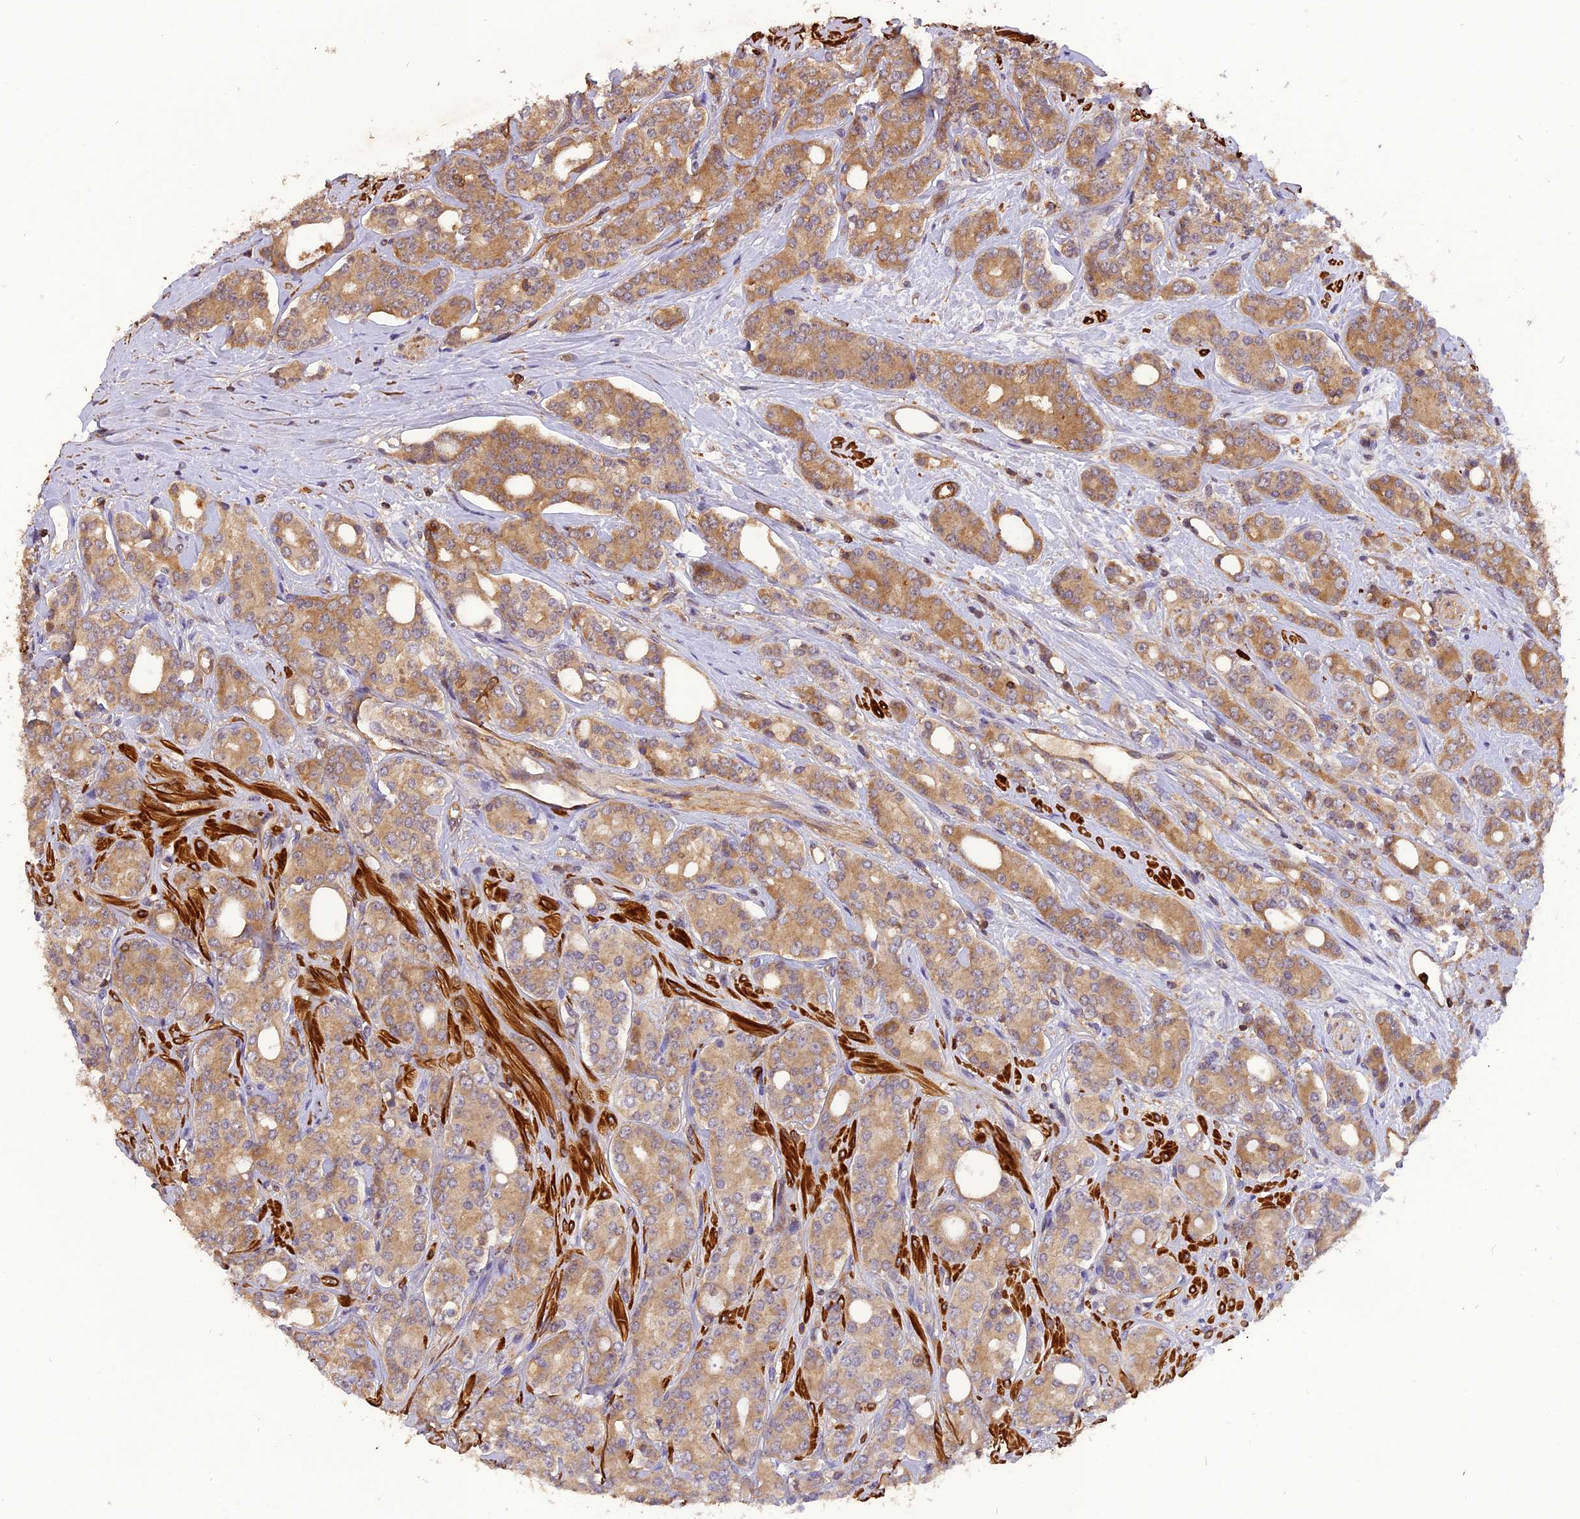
{"staining": {"intensity": "moderate", "quantity": ">75%", "location": "cytoplasmic/membranous"}, "tissue": "prostate cancer", "cell_type": "Tumor cells", "image_type": "cancer", "snomed": [{"axis": "morphology", "description": "Adenocarcinoma, High grade"}, {"axis": "topography", "description": "Prostate"}], "caption": "The image reveals staining of prostate cancer, revealing moderate cytoplasmic/membranous protein positivity (brown color) within tumor cells.", "gene": "STOML1", "patient": {"sex": "male", "age": 62}}